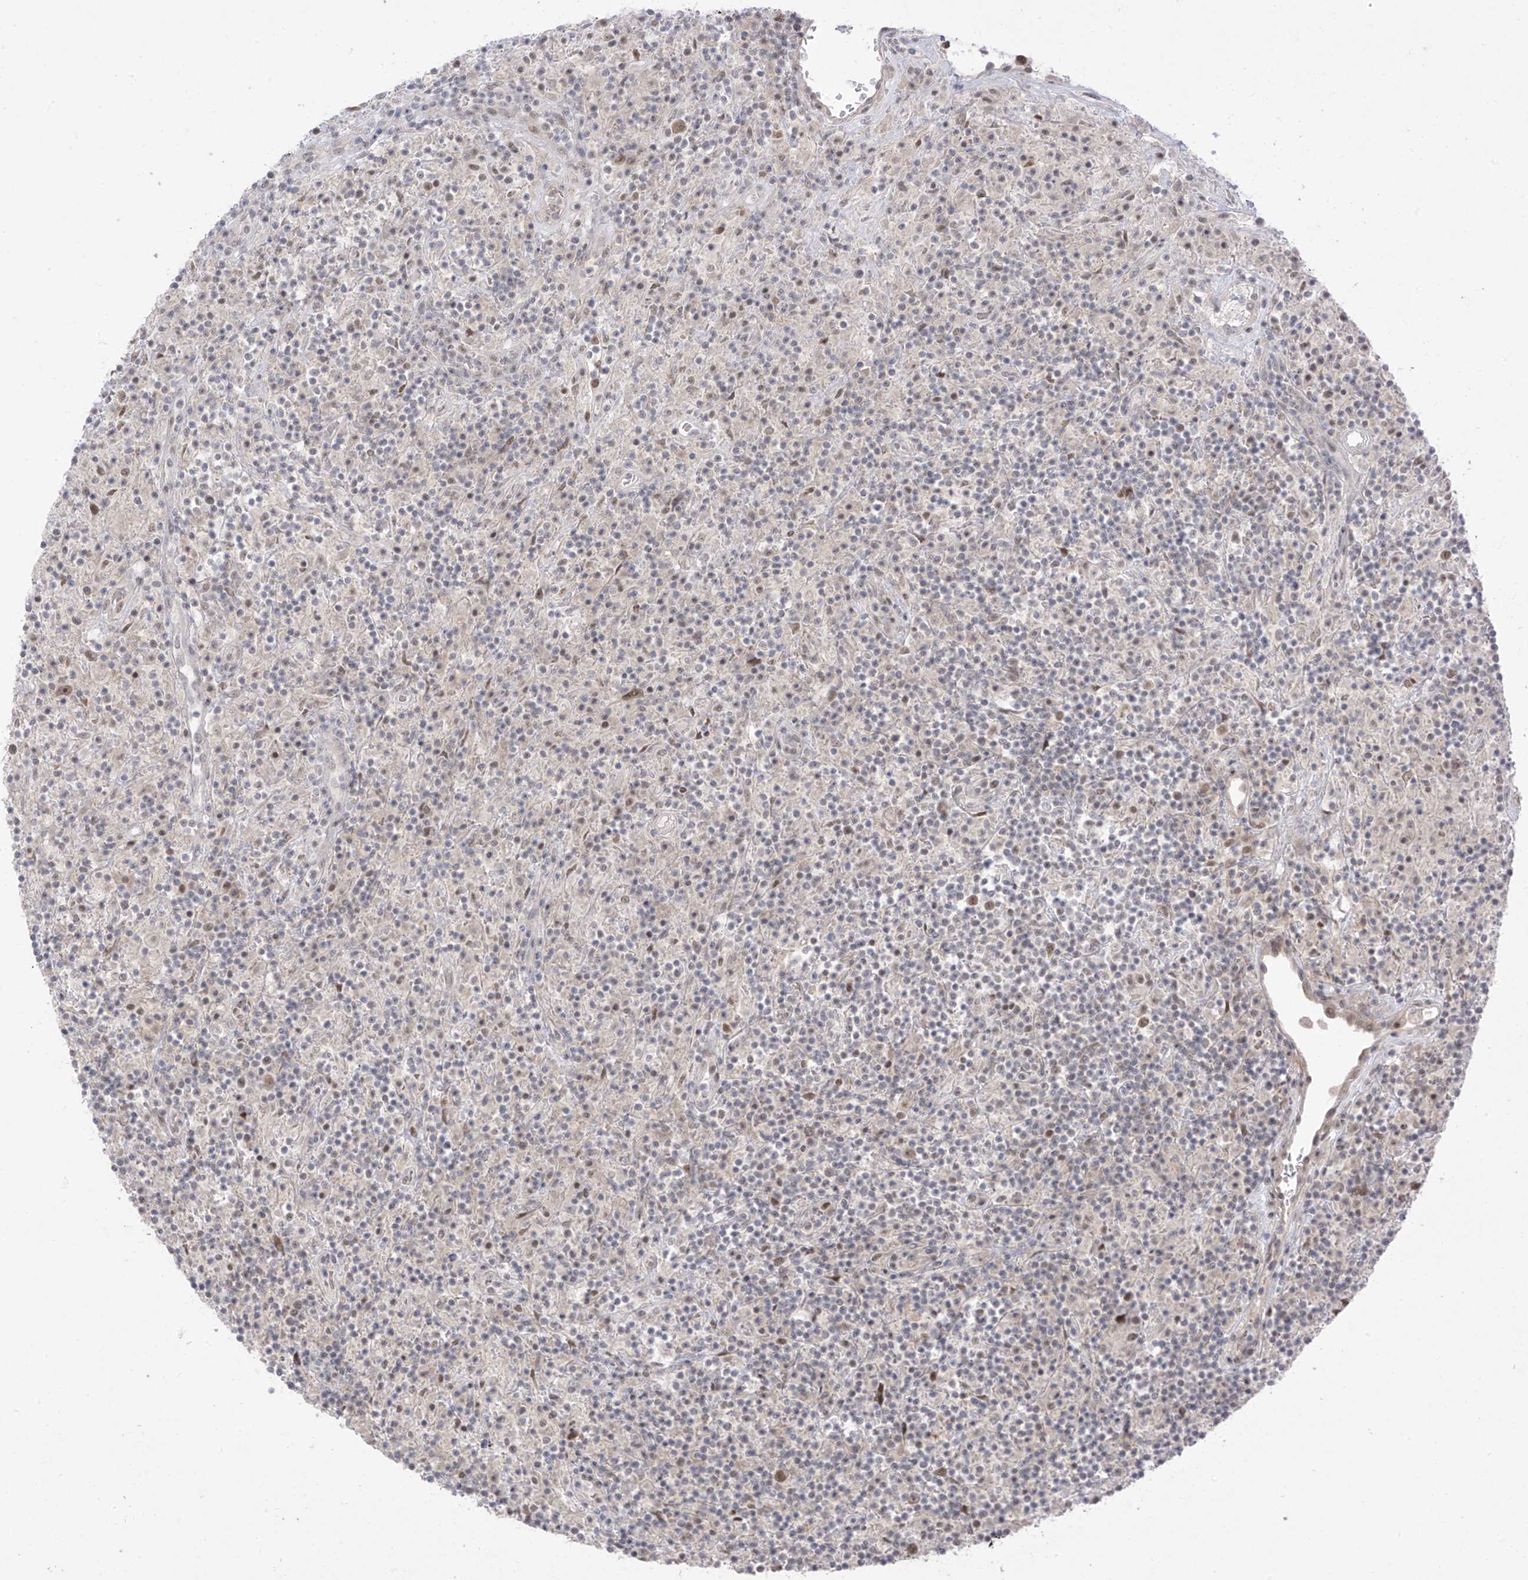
{"staining": {"intensity": "moderate", "quantity": ">75%", "location": "nuclear"}, "tissue": "lymphoma", "cell_type": "Tumor cells", "image_type": "cancer", "snomed": [{"axis": "morphology", "description": "Hodgkin's disease, NOS"}, {"axis": "topography", "description": "Lymph node"}], "caption": "Approximately >75% of tumor cells in human Hodgkin's disease reveal moderate nuclear protein positivity as visualized by brown immunohistochemical staining.", "gene": "OGT", "patient": {"sex": "male", "age": 70}}